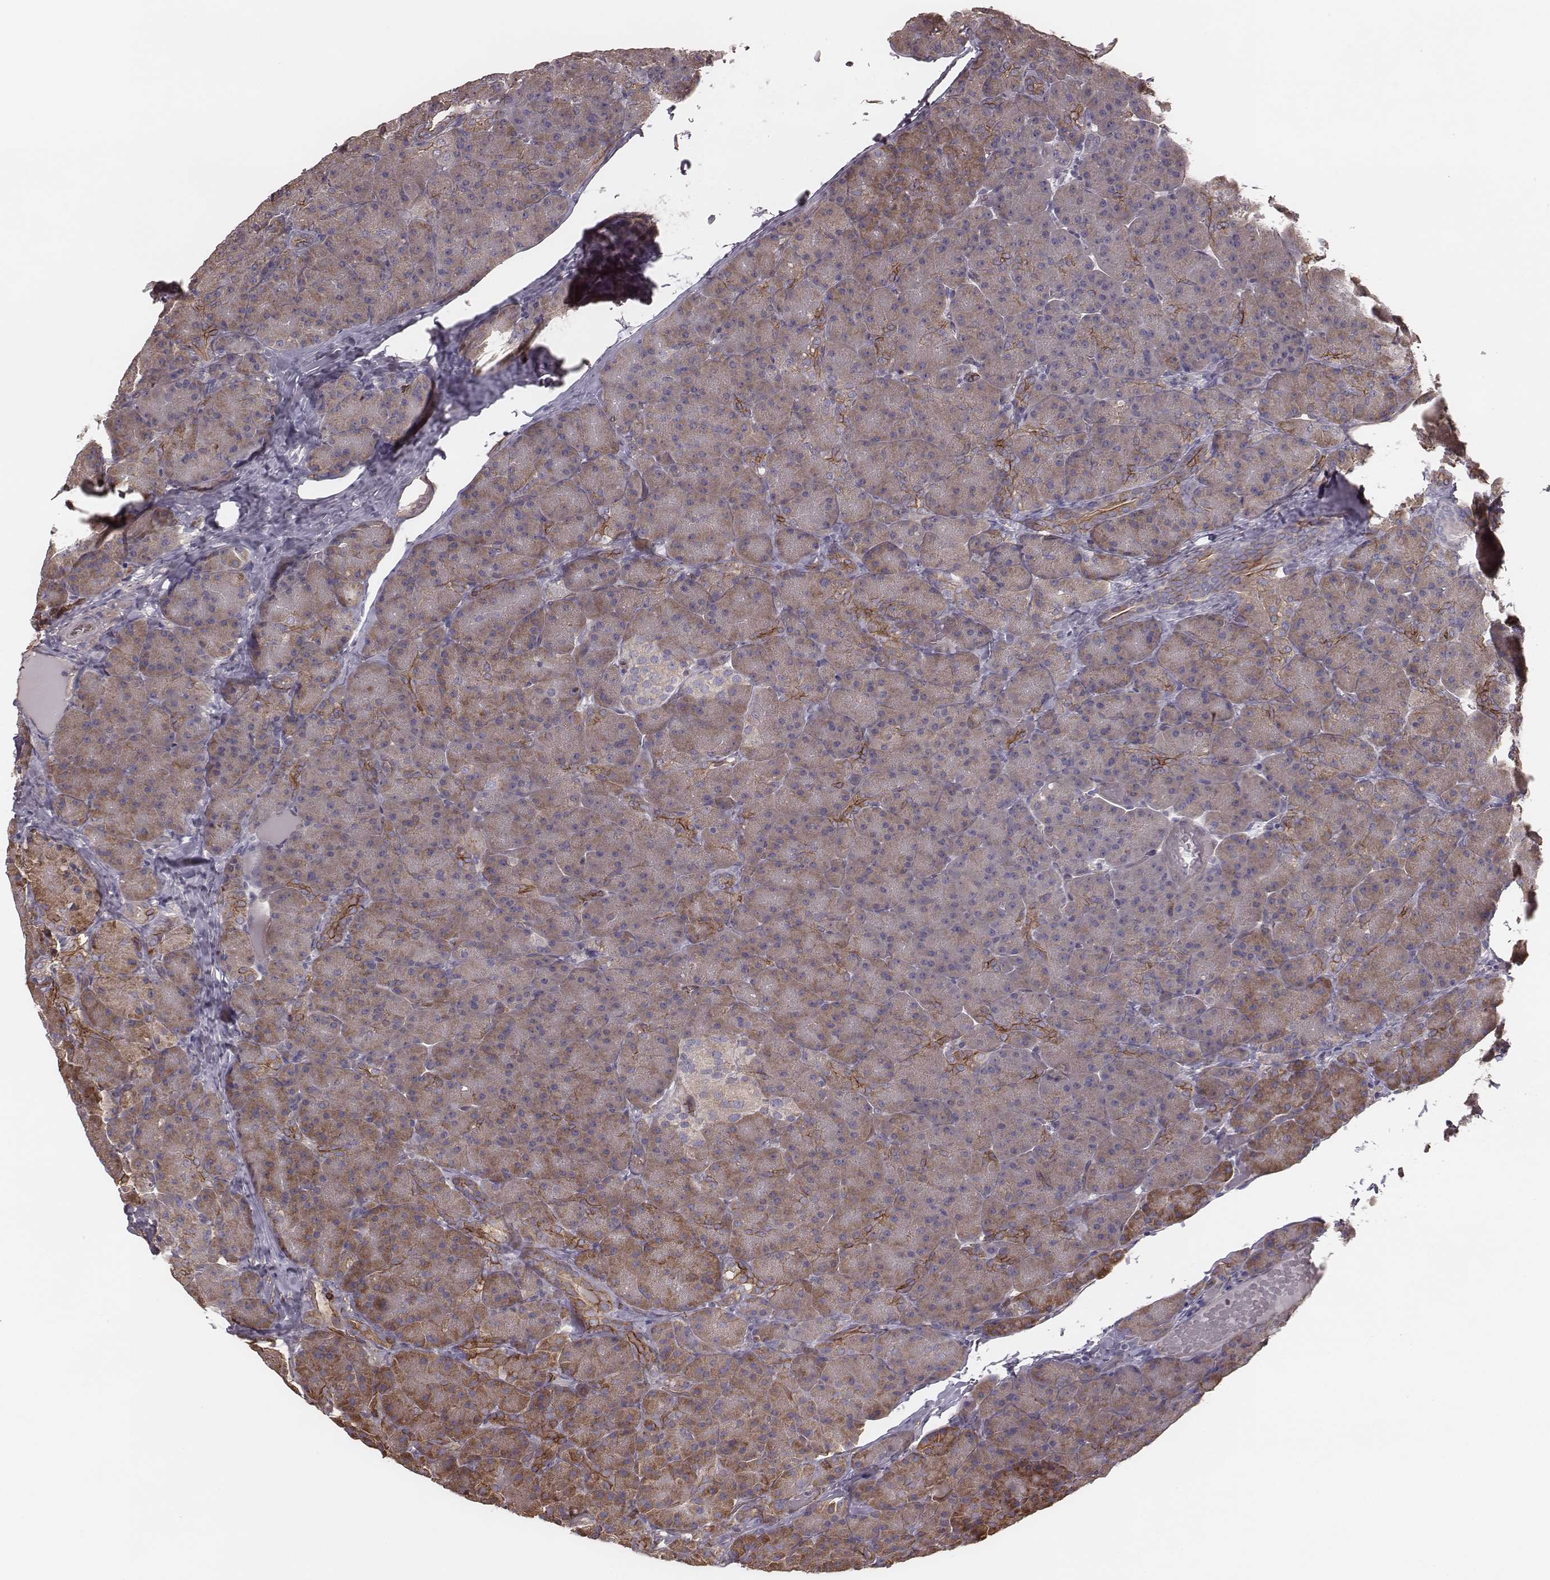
{"staining": {"intensity": "moderate", "quantity": "25%-75%", "location": "cytoplasmic/membranous"}, "tissue": "pancreas", "cell_type": "Exocrine glandular cells", "image_type": "normal", "snomed": [{"axis": "morphology", "description": "Normal tissue, NOS"}, {"axis": "topography", "description": "Pancreas"}], "caption": "This is an image of immunohistochemistry (IHC) staining of unremarkable pancreas, which shows moderate expression in the cytoplasmic/membranous of exocrine glandular cells.", "gene": "PALMD", "patient": {"sex": "male", "age": 57}}